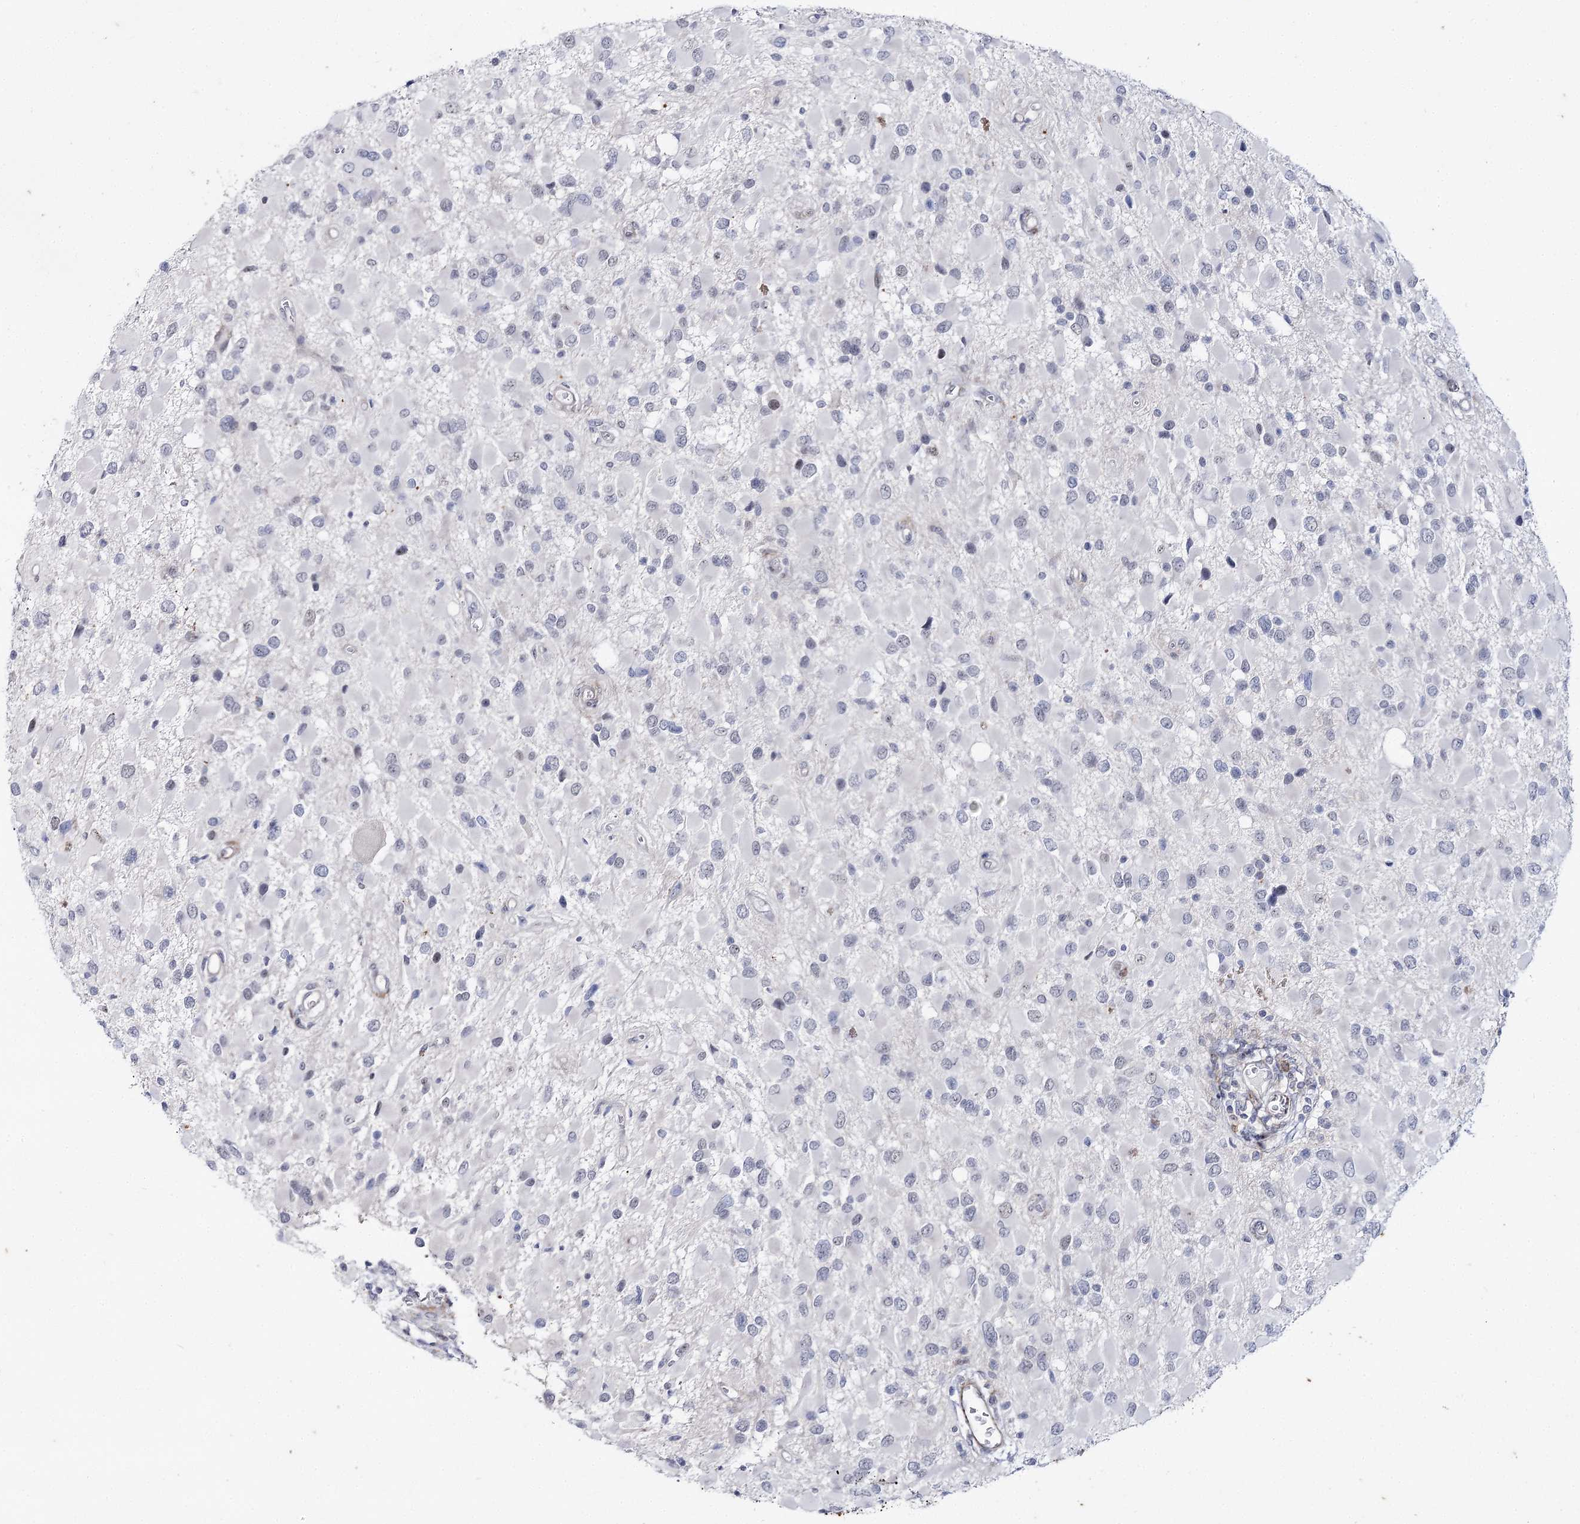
{"staining": {"intensity": "negative", "quantity": "none", "location": "none"}, "tissue": "glioma", "cell_type": "Tumor cells", "image_type": "cancer", "snomed": [{"axis": "morphology", "description": "Glioma, malignant, High grade"}, {"axis": "topography", "description": "Brain"}], "caption": "The micrograph shows no staining of tumor cells in glioma.", "gene": "AGXT2", "patient": {"sex": "male", "age": 53}}